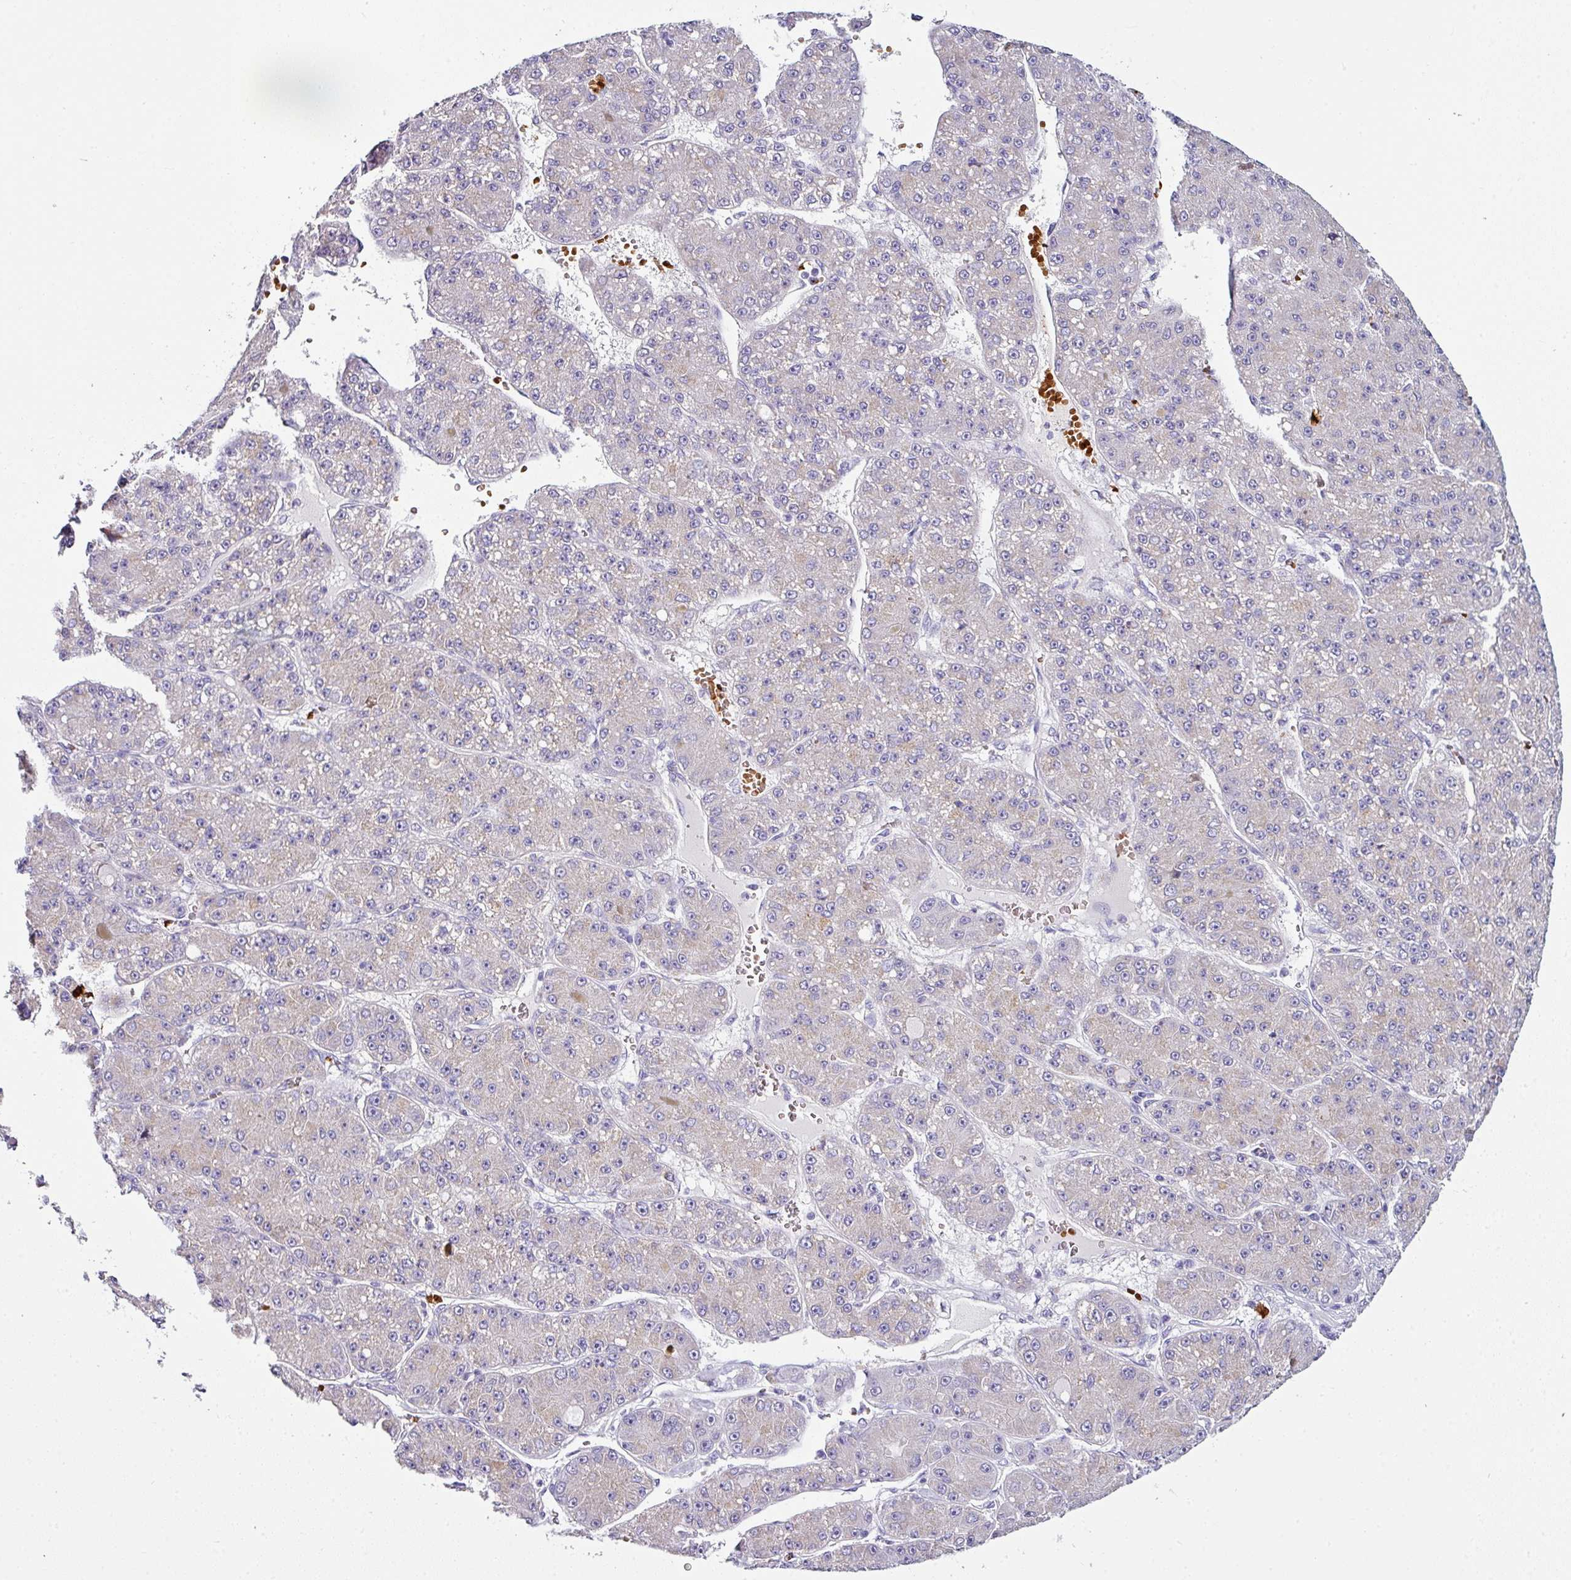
{"staining": {"intensity": "weak", "quantity": "<25%", "location": "cytoplasmic/membranous"}, "tissue": "liver cancer", "cell_type": "Tumor cells", "image_type": "cancer", "snomed": [{"axis": "morphology", "description": "Carcinoma, Hepatocellular, NOS"}, {"axis": "topography", "description": "Liver"}], "caption": "Immunohistochemistry of liver hepatocellular carcinoma demonstrates no expression in tumor cells.", "gene": "NAPSA", "patient": {"sex": "male", "age": 67}}